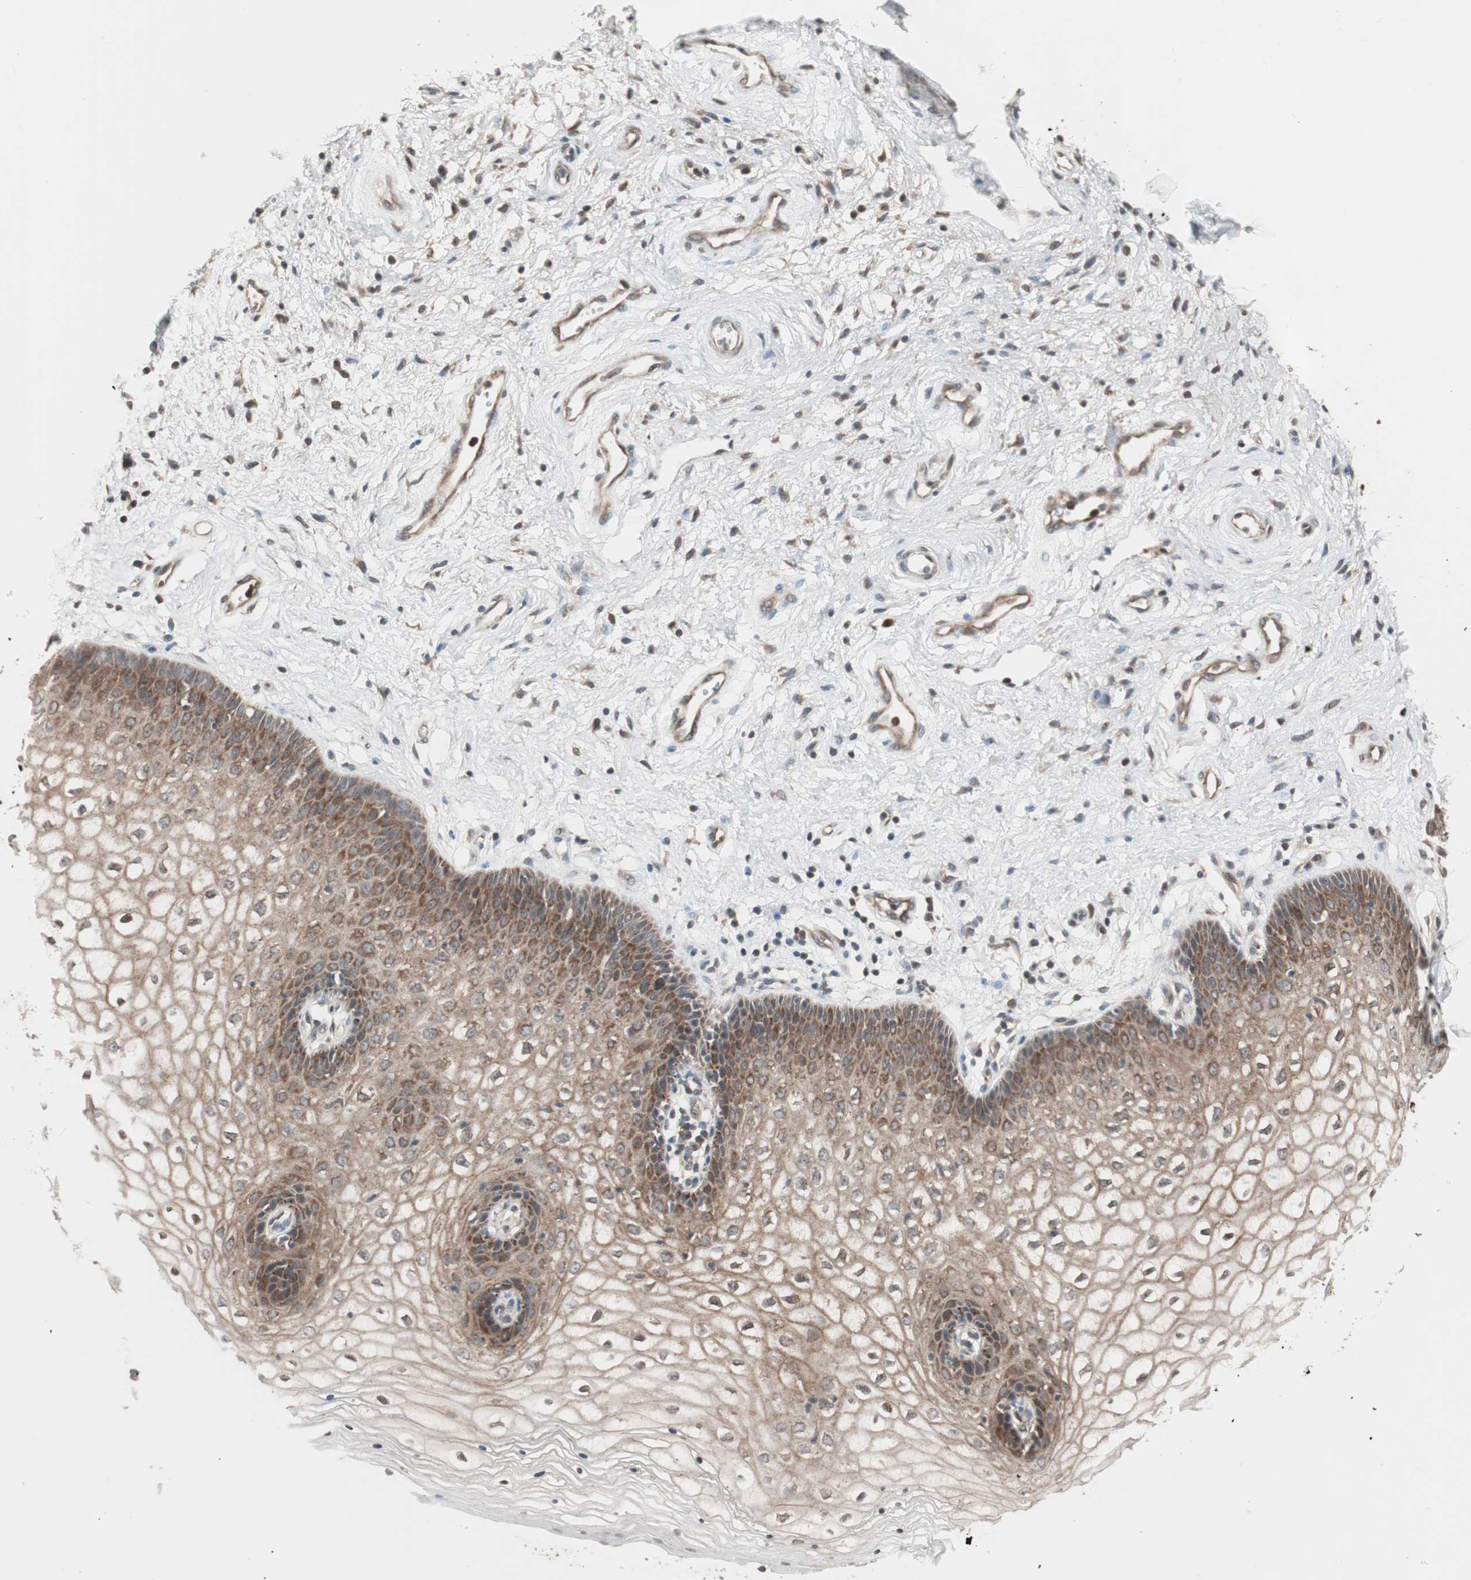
{"staining": {"intensity": "moderate", "quantity": ">75%", "location": "cytoplasmic/membranous"}, "tissue": "vagina", "cell_type": "Squamous epithelial cells", "image_type": "normal", "snomed": [{"axis": "morphology", "description": "Normal tissue, NOS"}, {"axis": "topography", "description": "Vagina"}], "caption": "Protein staining of normal vagina shows moderate cytoplasmic/membranous positivity in approximately >75% of squamous epithelial cells. The staining was performed using DAB (3,3'-diaminobenzidine) to visualize the protein expression in brown, while the nuclei were stained in blue with hematoxylin (Magnification: 20x).", "gene": "FBXO5", "patient": {"sex": "female", "age": 34}}